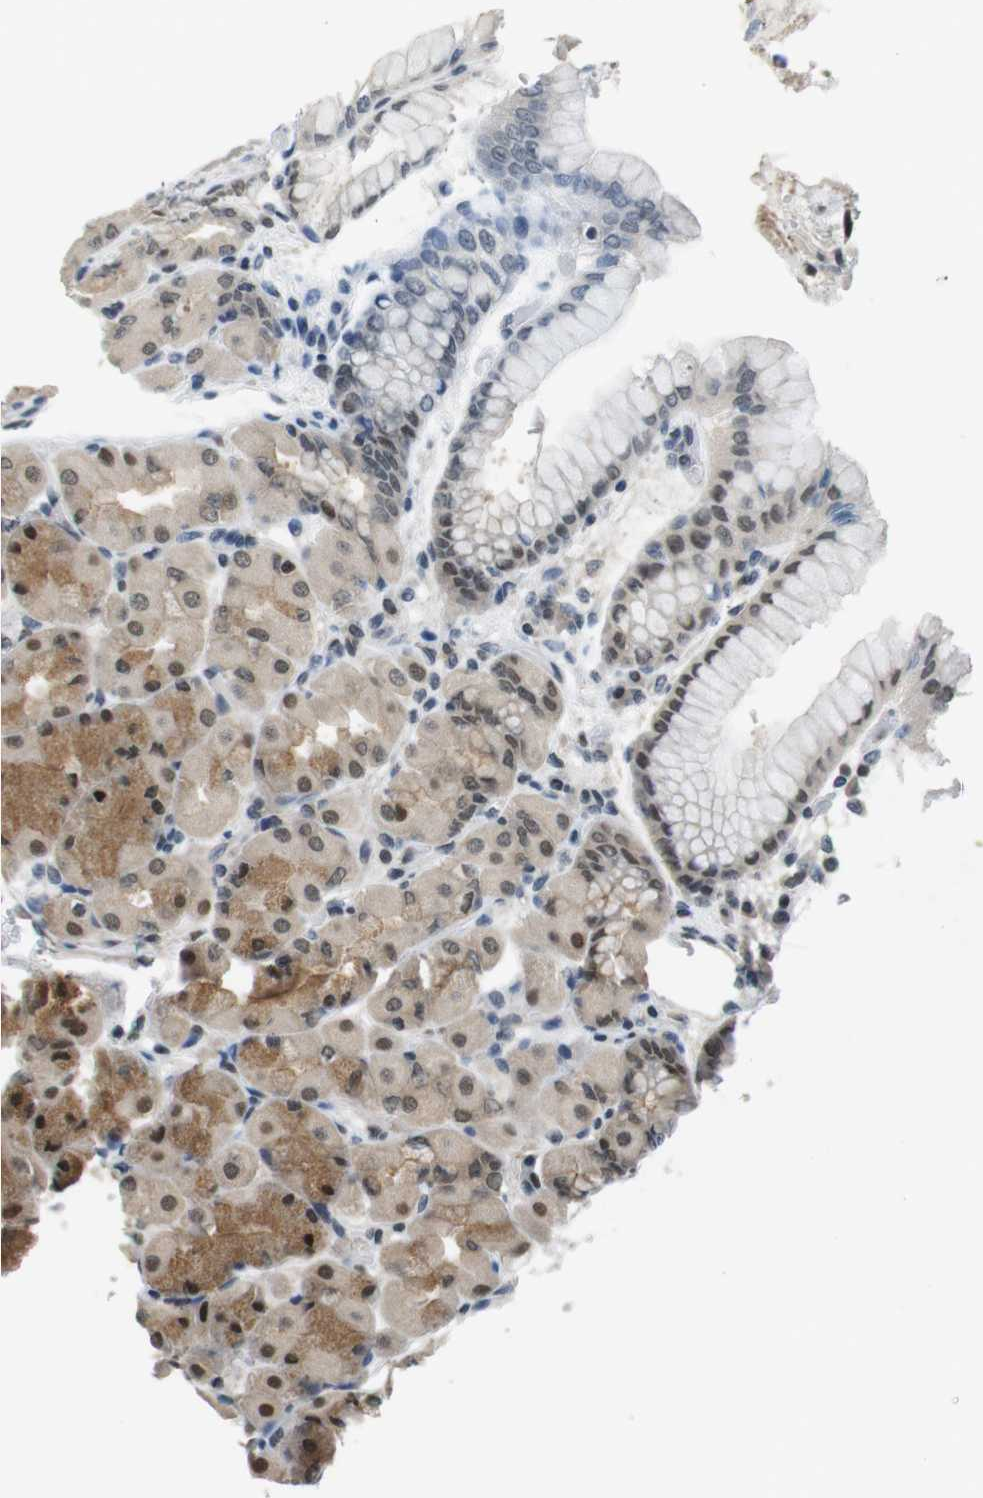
{"staining": {"intensity": "moderate", "quantity": "25%-75%", "location": "cytoplasmic/membranous,nuclear"}, "tissue": "stomach", "cell_type": "Glandular cells", "image_type": "normal", "snomed": [{"axis": "morphology", "description": "Normal tissue, NOS"}, {"axis": "topography", "description": "Stomach, upper"}], "caption": "A histopathology image of human stomach stained for a protein demonstrates moderate cytoplasmic/membranous,nuclear brown staining in glandular cells.", "gene": "NEK4", "patient": {"sex": "female", "age": 56}}